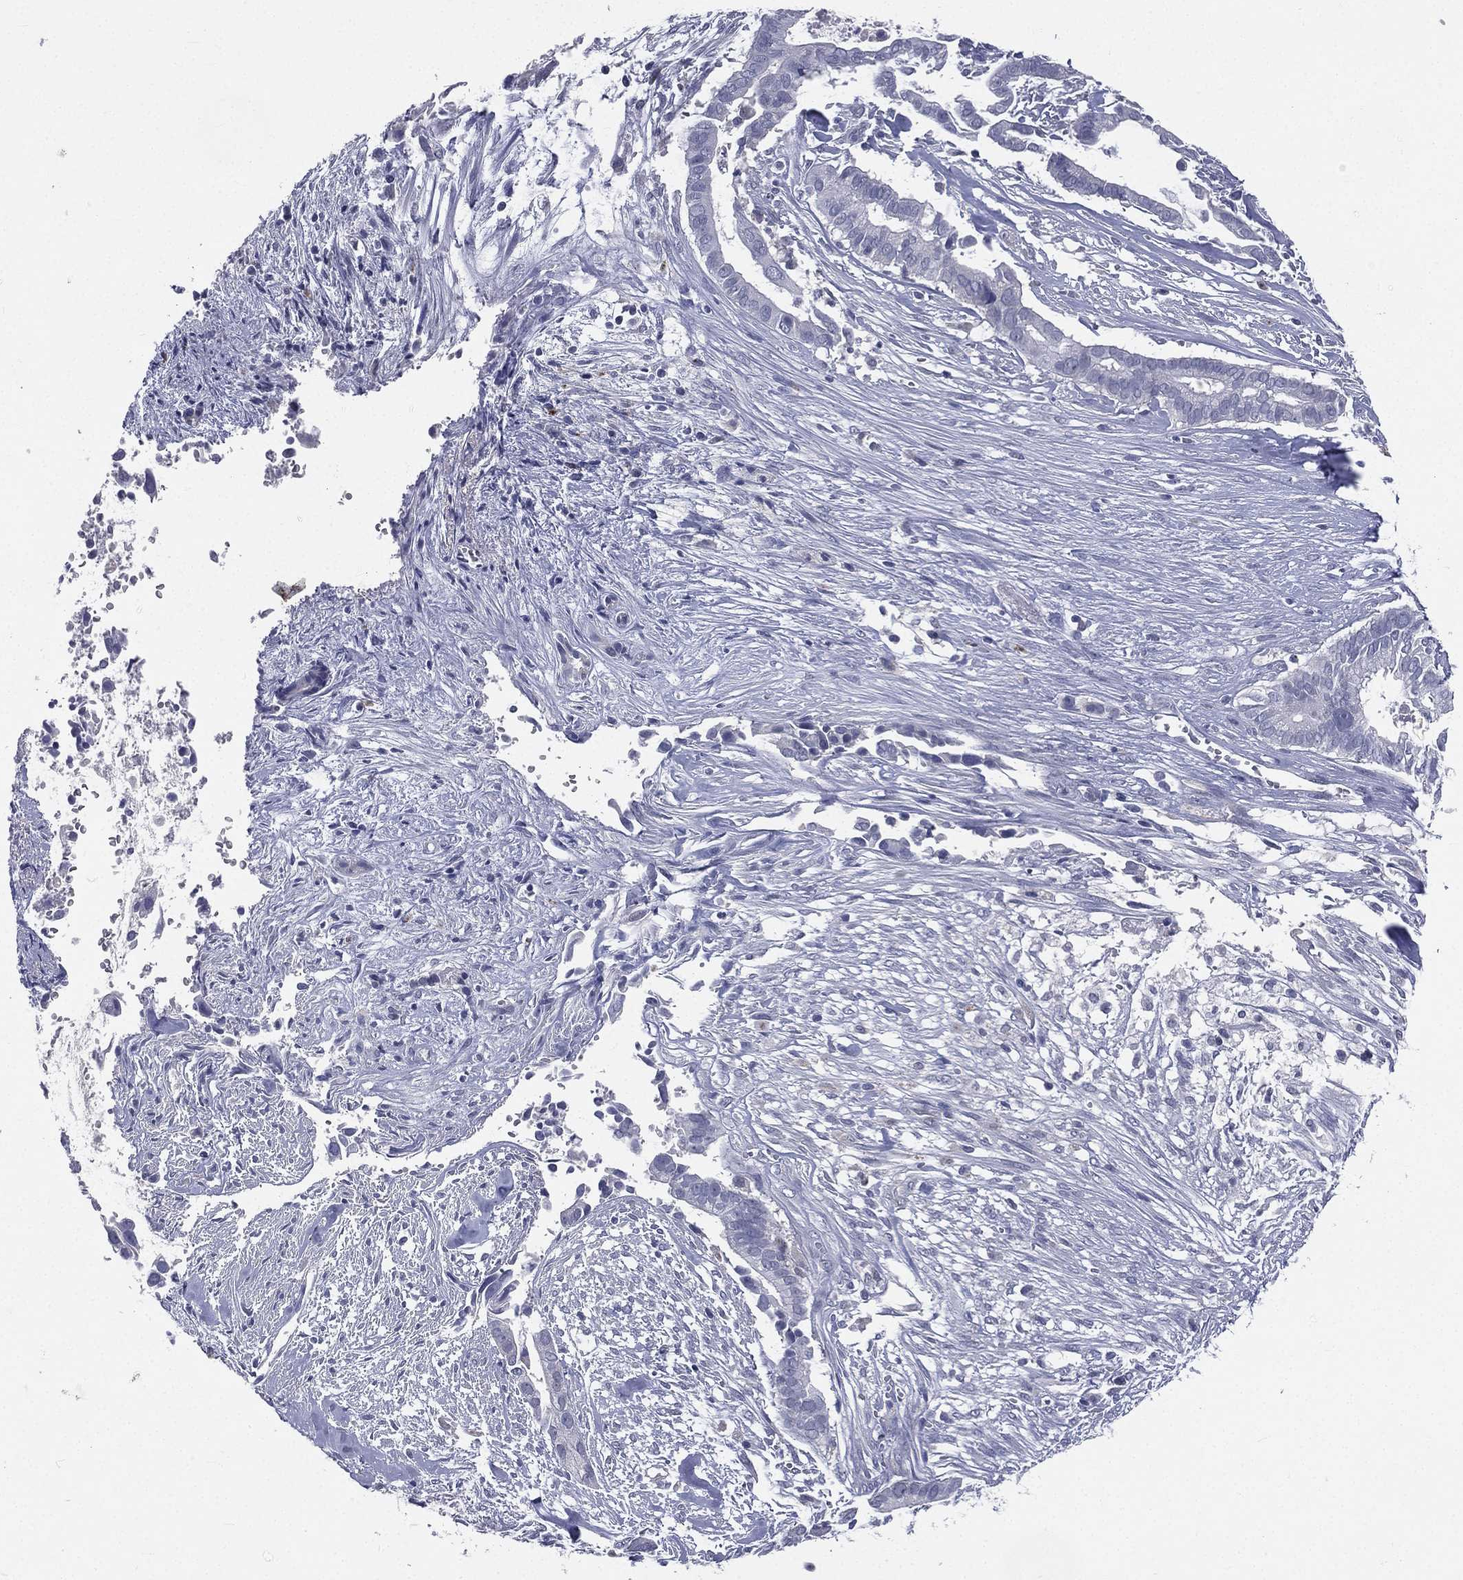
{"staining": {"intensity": "negative", "quantity": "none", "location": "none"}, "tissue": "pancreatic cancer", "cell_type": "Tumor cells", "image_type": "cancer", "snomed": [{"axis": "morphology", "description": "Adenocarcinoma, NOS"}, {"axis": "topography", "description": "Pancreas"}], "caption": "Protein analysis of pancreatic cancer (adenocarcinoma) displays no significant positivity in tumor cells.", "gene": "IFT27", "patient": {"sex": "male", "age": 61}}